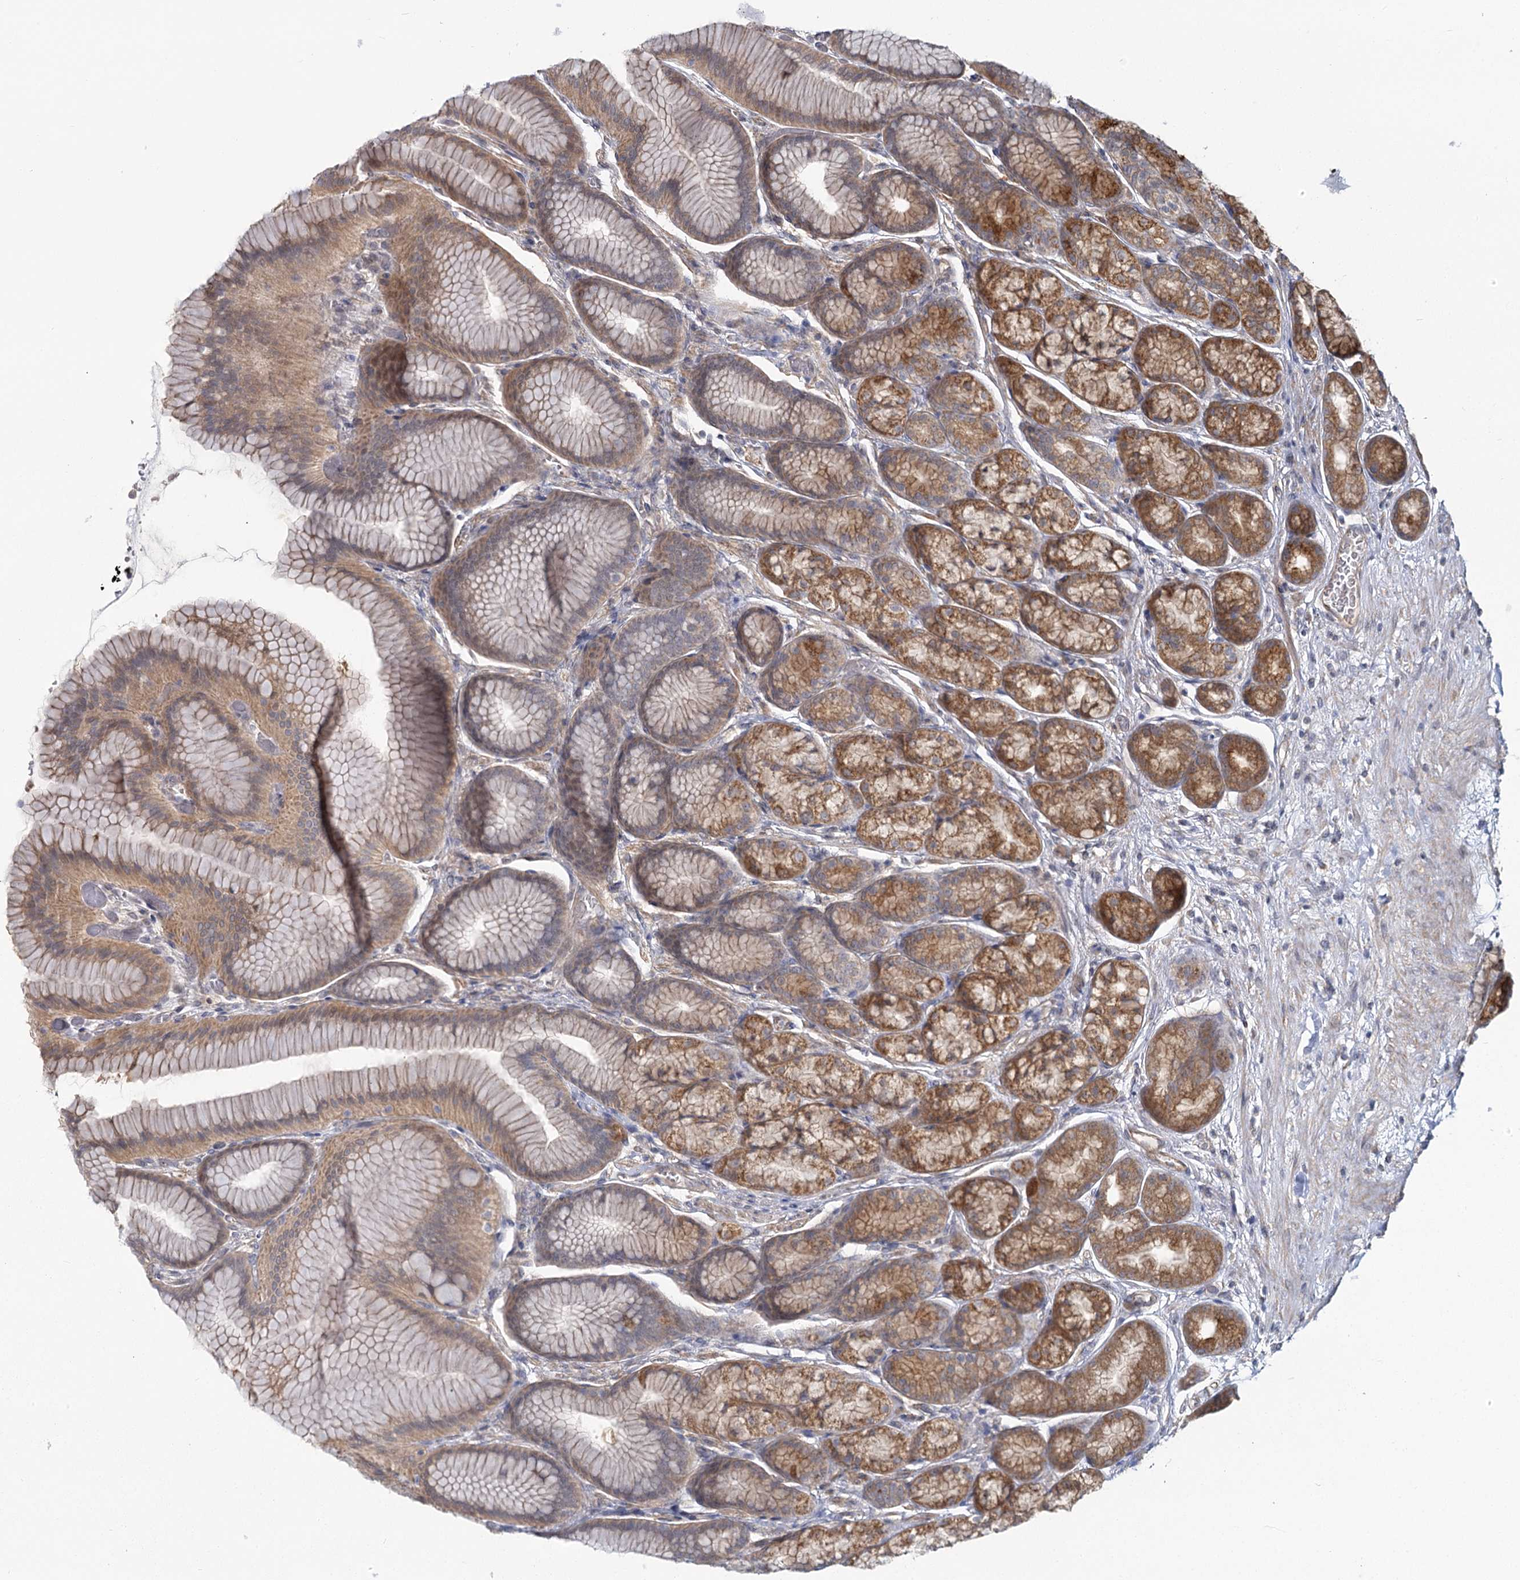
{"staining": {"intensity": "moderate", "quantity": ">75%", "location": "cytoplasmic/membranous"}, "tissue": "stomach", "cell_type": "Glandular cells", "image_type": "normal", "snomed": [{"axis": "morphology", "description": "Normal tissue, NOS"}, {"axis": "morphology", "description": "Adenocarcinoma, NOS"}, {"axis": "morphology", "description": "Adenocarcinoma, High grade"}, {"axis": "topography", "description": "Stomach, upper"}, {"axis": "topography", "description": "Stomach"}], "caption": "The histopathology image demonstrates a brown stain indicating the presence of a protein in the cytoplasmic/membranous of glandular cells in stomach.", "gene": "TBC1D9B", "patient": {"sex": "female", "age": 65}}